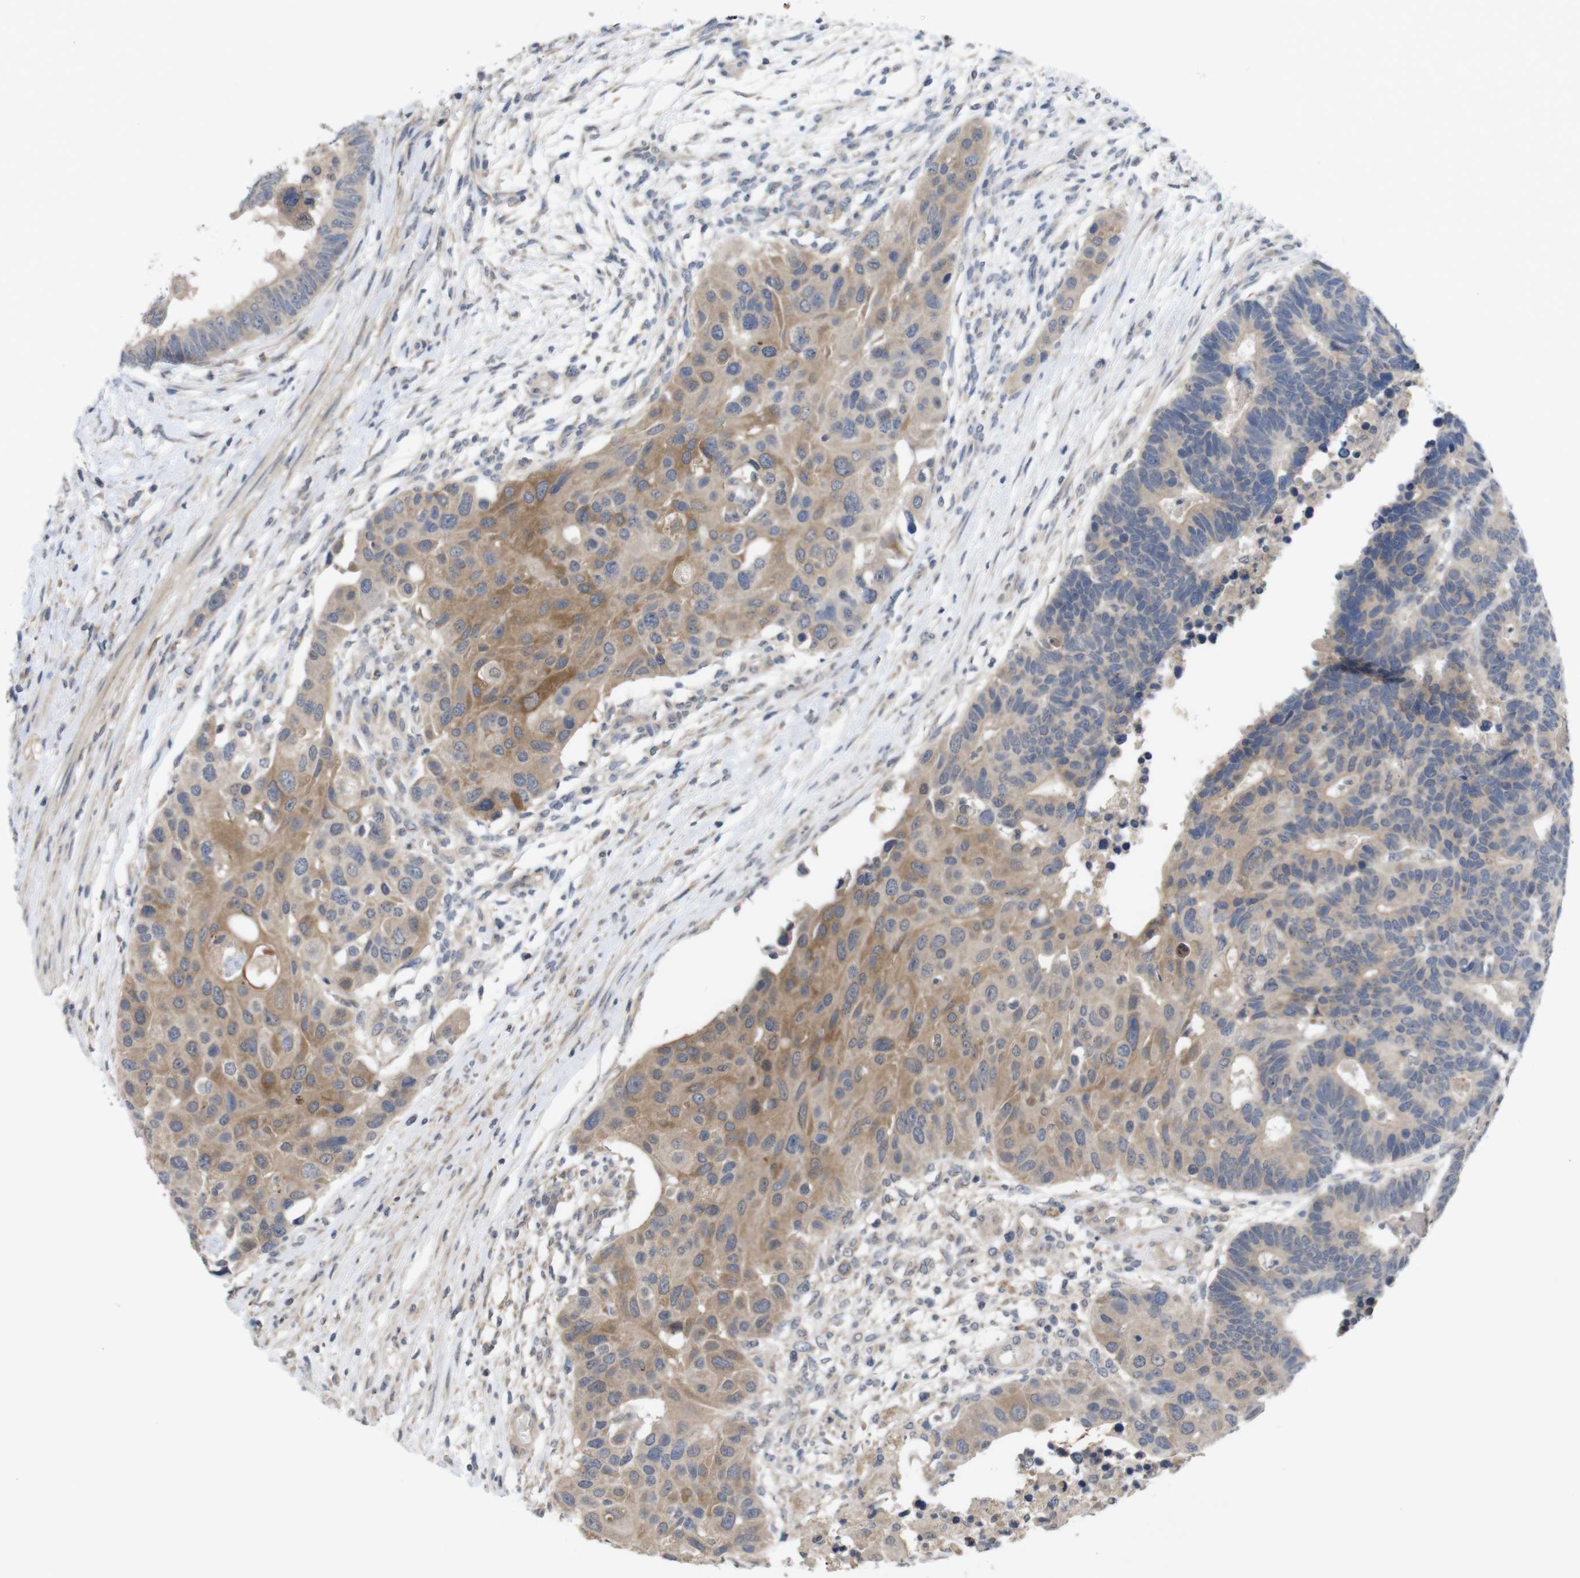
{"staining": {"intensity": "moderate", "quantity": ">75%", "location": "cytoplasmic/membranous"}, "tissue": "colorectal cancer", "cell_type": "Tumor cells", "image_type": "cancer", "snomed": [{"axis": "morphology", "description": "Adenocarcinoma, NOS"}, {"axis": "topography", "description": "Rectum"}], "caption": "High-magnification brightfield microscopy of colorectal cancer stained with DAB (brown) and counterstained with hematoxylin (blue). tumor cells exhibit moderate cytoplasmic/membranous positivity is identified in about>75% of cells. The staining was performed using DAB, with brown indicating positive protein expression. Nuclei are stained blue with hematoxylin.", "gene": "BCAR3", "patient": {"sex": "male", "age": 51}}